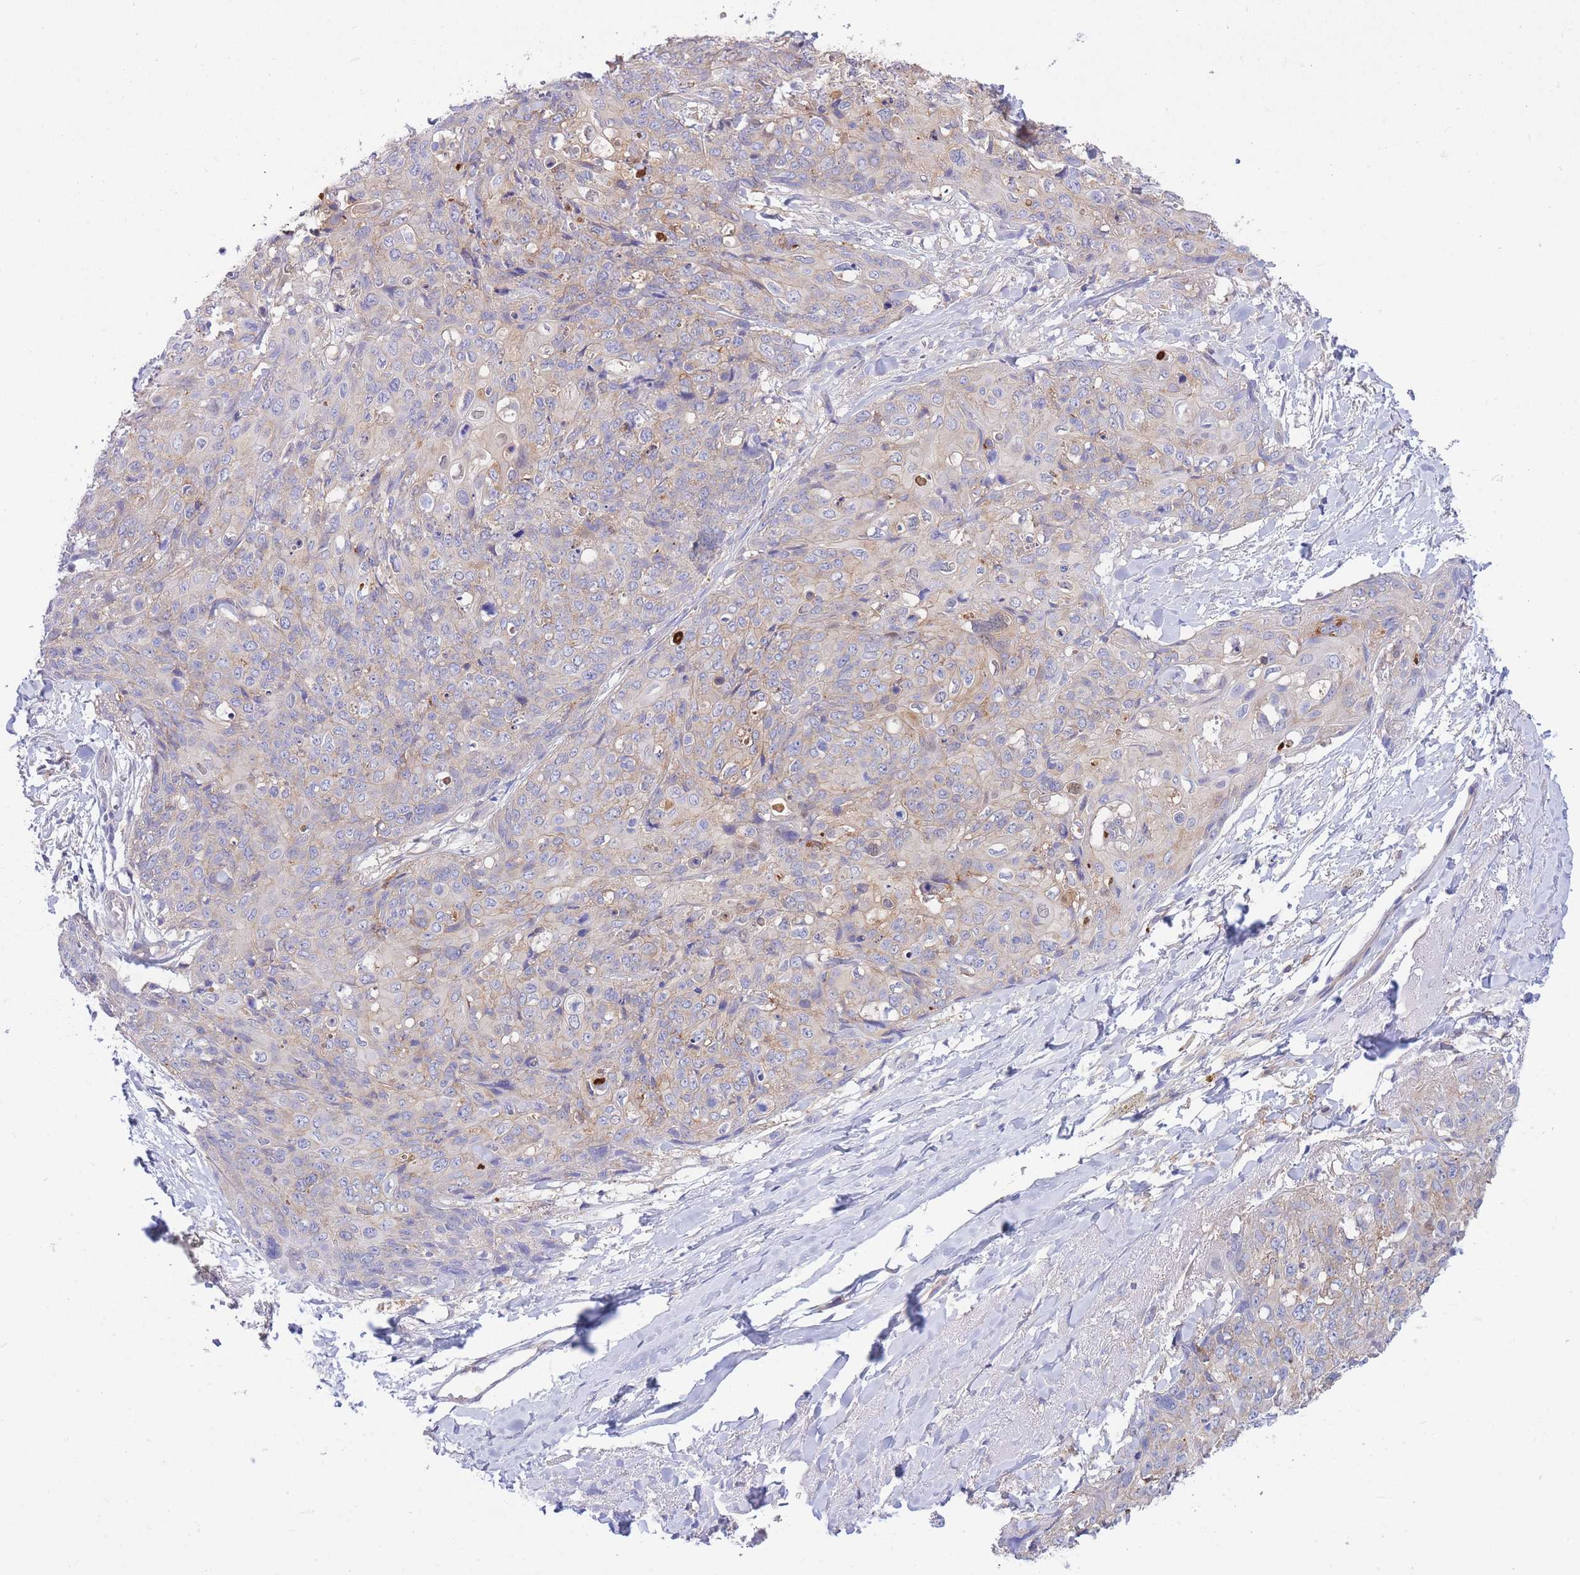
{"staining": {"intensity": "weak", "quantity": "<25%", "location": "cytoplasmic/membranous"}, "tissue": "skin cancer", "cell_type": "Tumor cells", "image_type": "cancer", "snomed": [{"axis": "morphology", "description": "Squamous cell carcinoma, NOS"}, {"axis": "topography", "description": "Skin"}, {"axis": "topography", "description": "Vulva"}], "caption": "Image shows no significant protein staining in tumor cells of skin squamous cell carcinoma.", "gene": "NAMPT", "patient": {"sex": "female", "age": 85}}